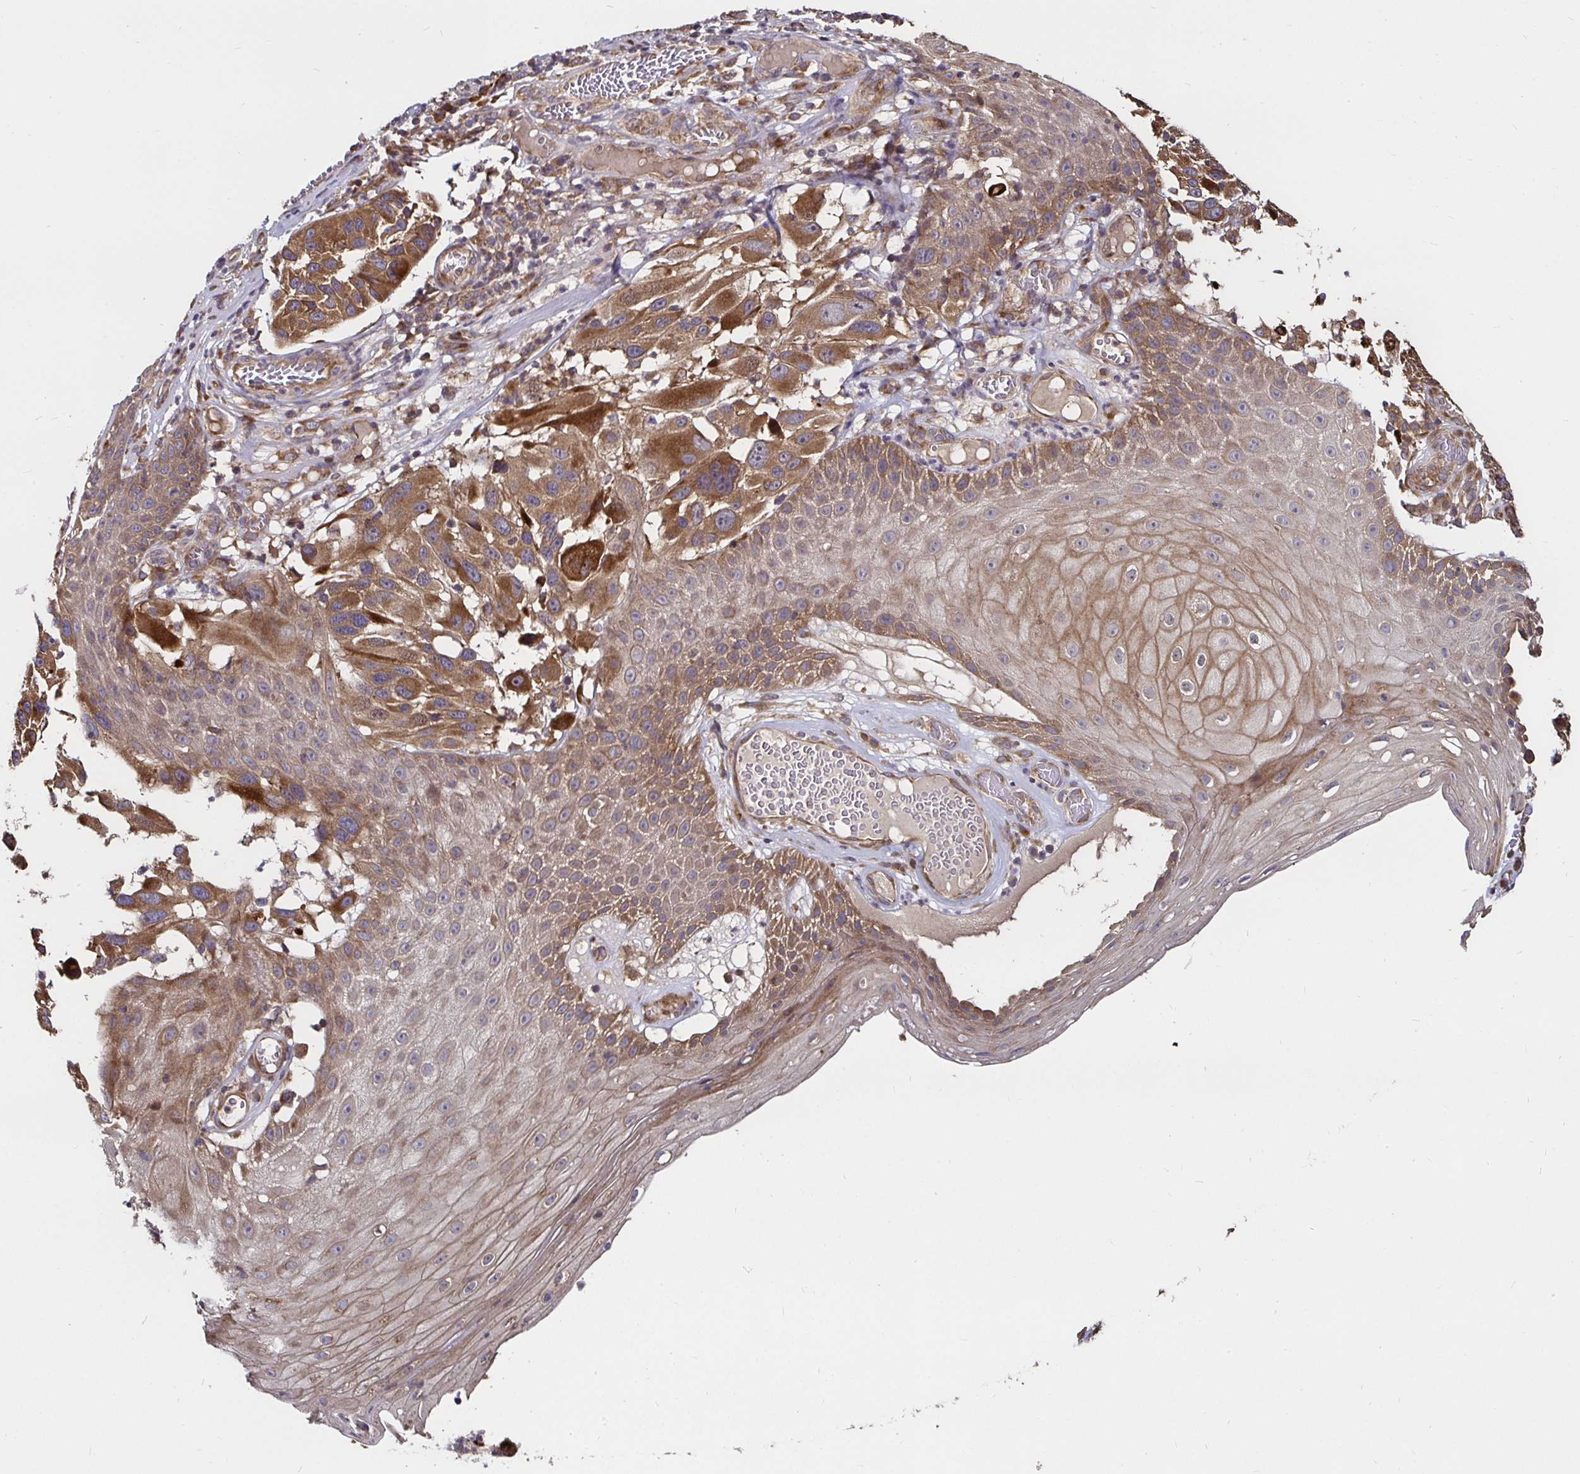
{"staining": {"intensity": "moderate", "quantity": "25%-75%", "location": "cytoplasmic/membranous"}, "tissue": "melanoma", "cell_type": "Tumor cells", "image_type": "cancer", "snomed": [{"axis": "morphology", "description": "Malignant melanoma, NOS"}, {"axis": "topography", "description": "Skin"}], "caption": "Malignant melanoma stained with DAB (3,3'-diaminobenzidine) IHC shows medium levels of moderate cytoplasmic/membranous positivity in about 25%-75% of tumor cells. (DAB (3,3'-diaminobenzidine) IHC, brown staining for protein, blue staining for nuclei).", "gene": "MLST8", "patient": {"sex": "male", "age": 53}}